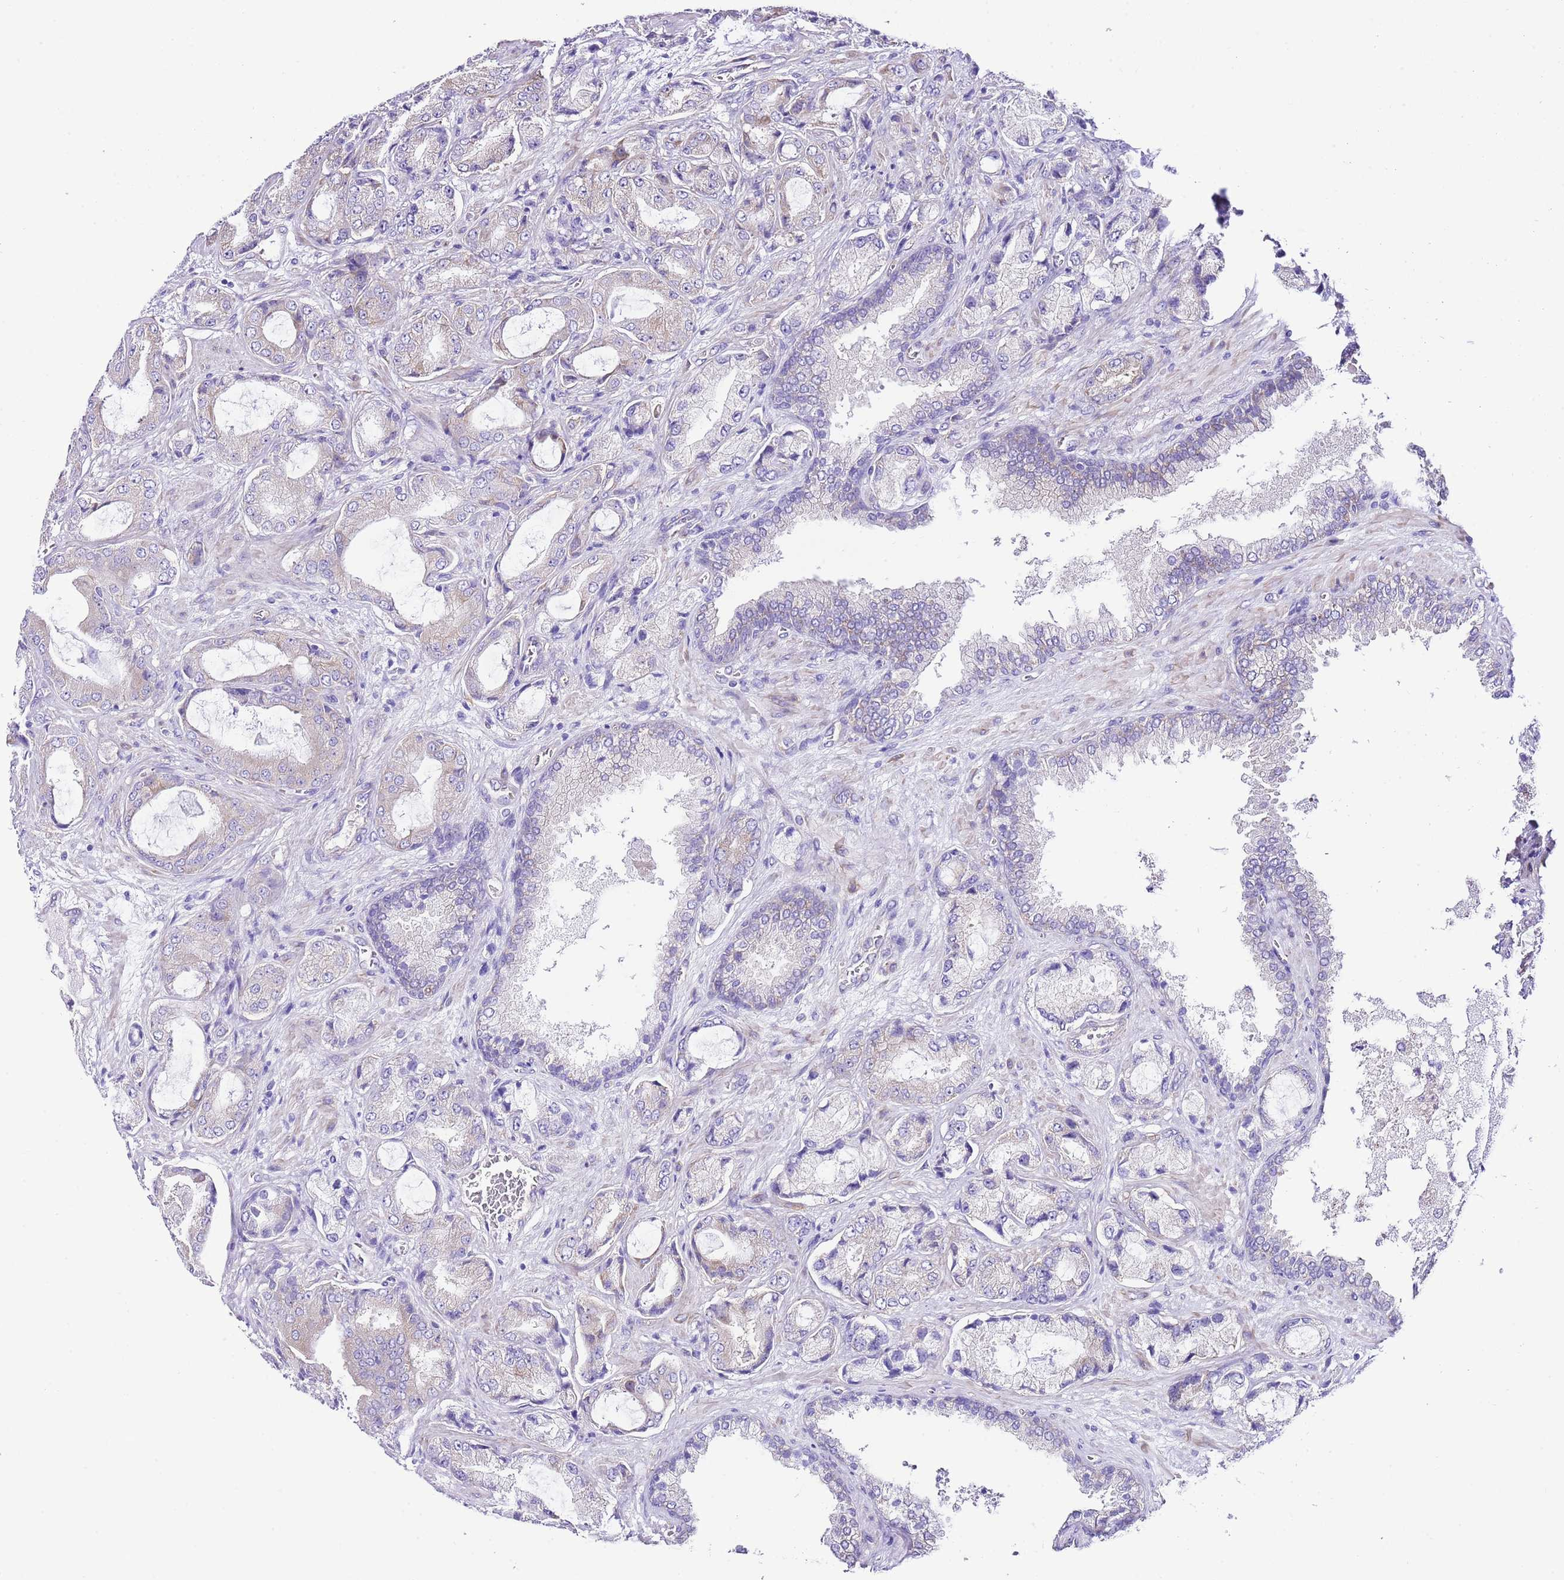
{"staining": {"intensity": "weak", "quantity": "<25%", "location": "cytoplasmic/membranous"}, "tissue": "prostate cancer", "cell_type": "Tumor cells", "image_type": "cancer", "snomed": [{"axis": "morphology", "description": "Adenocarcinoma, High grade"}, {"axis": "topography", "description": "Prostate"}], "caption": "The immunohistochemistry (IHC) histopathology image has no significant staining in tumor cells of prostate cancer tissue.", "gene": "RPS10", "patient": {"sex": "male", "age": 68}}